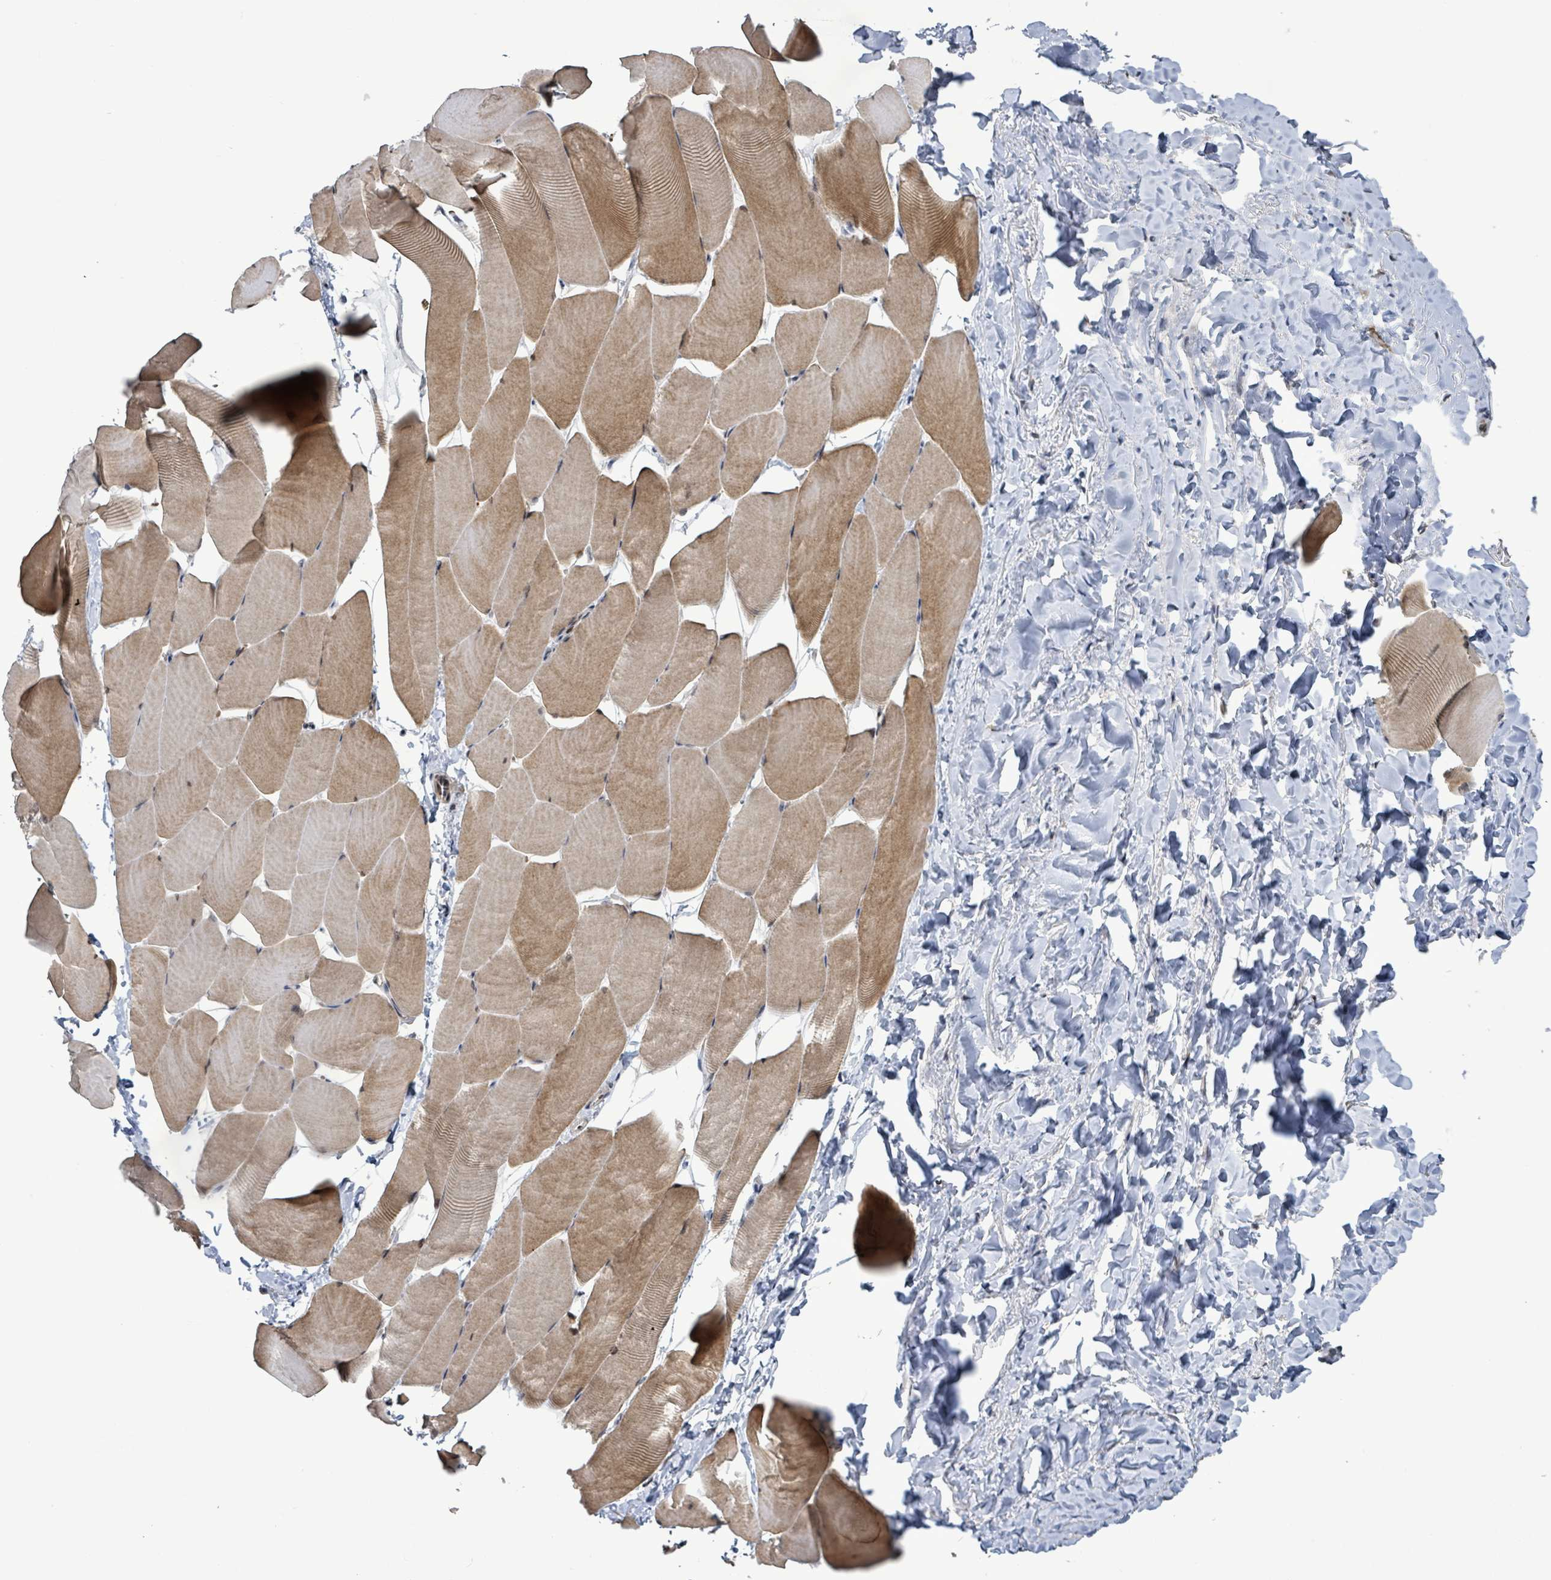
{"staining": {"intensity": "moderate", "quantity": ">75%", "location": "cytoplasmic/membranous,nuclear"}, "tissue": "skeletal muscle", "cell_type": "Myocytes", "image_type": "normal", "snomed": [{"axis": "morphology", "description": "Normal tissue, NOS"}, {"axis": "topography", "description": "Skeletal muscle"}], "caption": "Immunohistochemical staining of unremarkable skeletal muscle displays medium levels of moderate cytoplasmic/membranous,nuclear expression in about >75% of myocytes.", "gene": "PATZ1", "patient": {"sex": "male", "age": 25}}